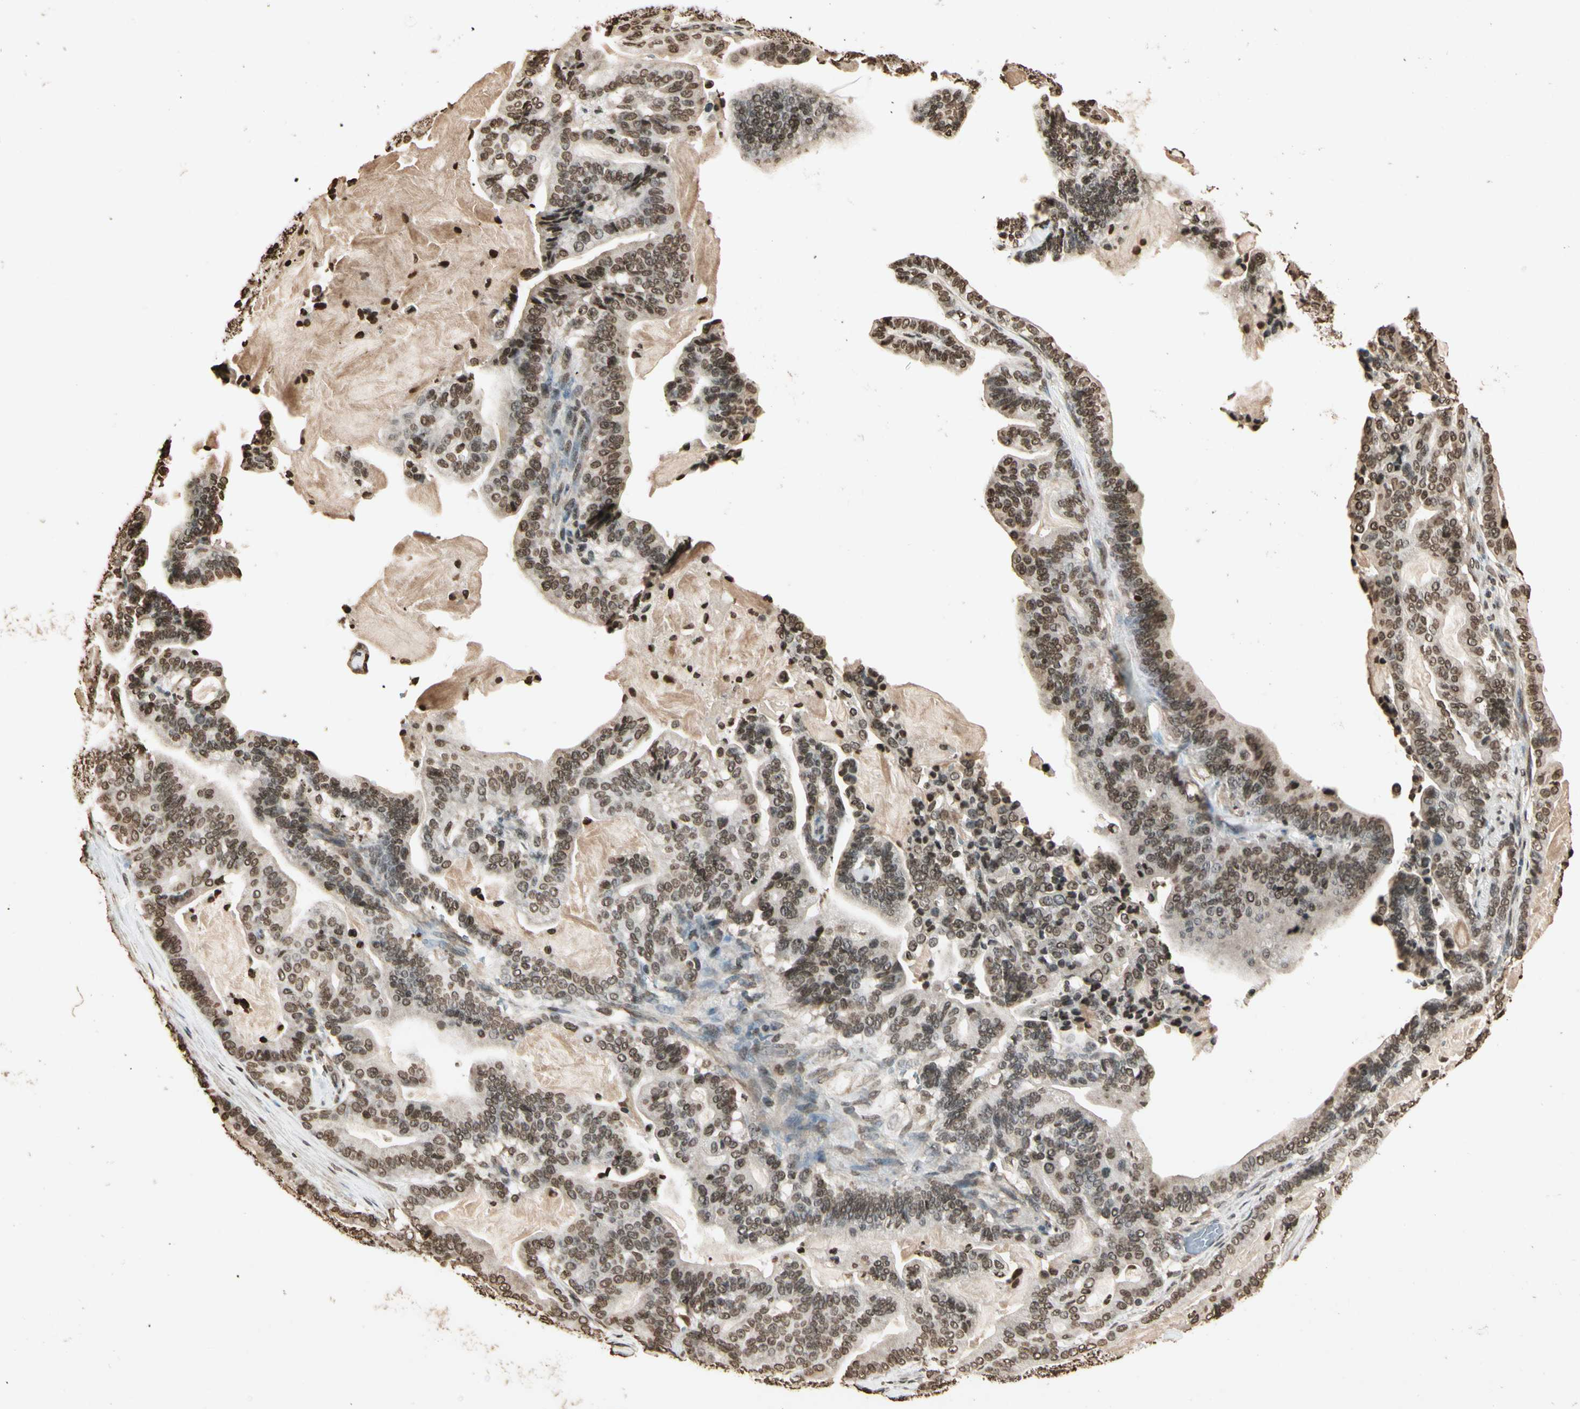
{"staining": {"intensity": "moderate", "quantity": "25%-75%", "location": "nuclear"}, "tissue": "pancreatic cancer", "cell_type": "Tumor cells", "image_type": "cancer", "snomed": [{"axis": "morphology", "description": "Adenocarcinoma, NOS"}, {"axis": "topography", "description": "Pancreas"}], "caption": "Pancreatic cancer stained with IHC reveals moderate nuclear positivity in approximately 25%-75% of tumor cells.", "gene": "TOP1", "patient": {"sex": "male", "age": 63}}